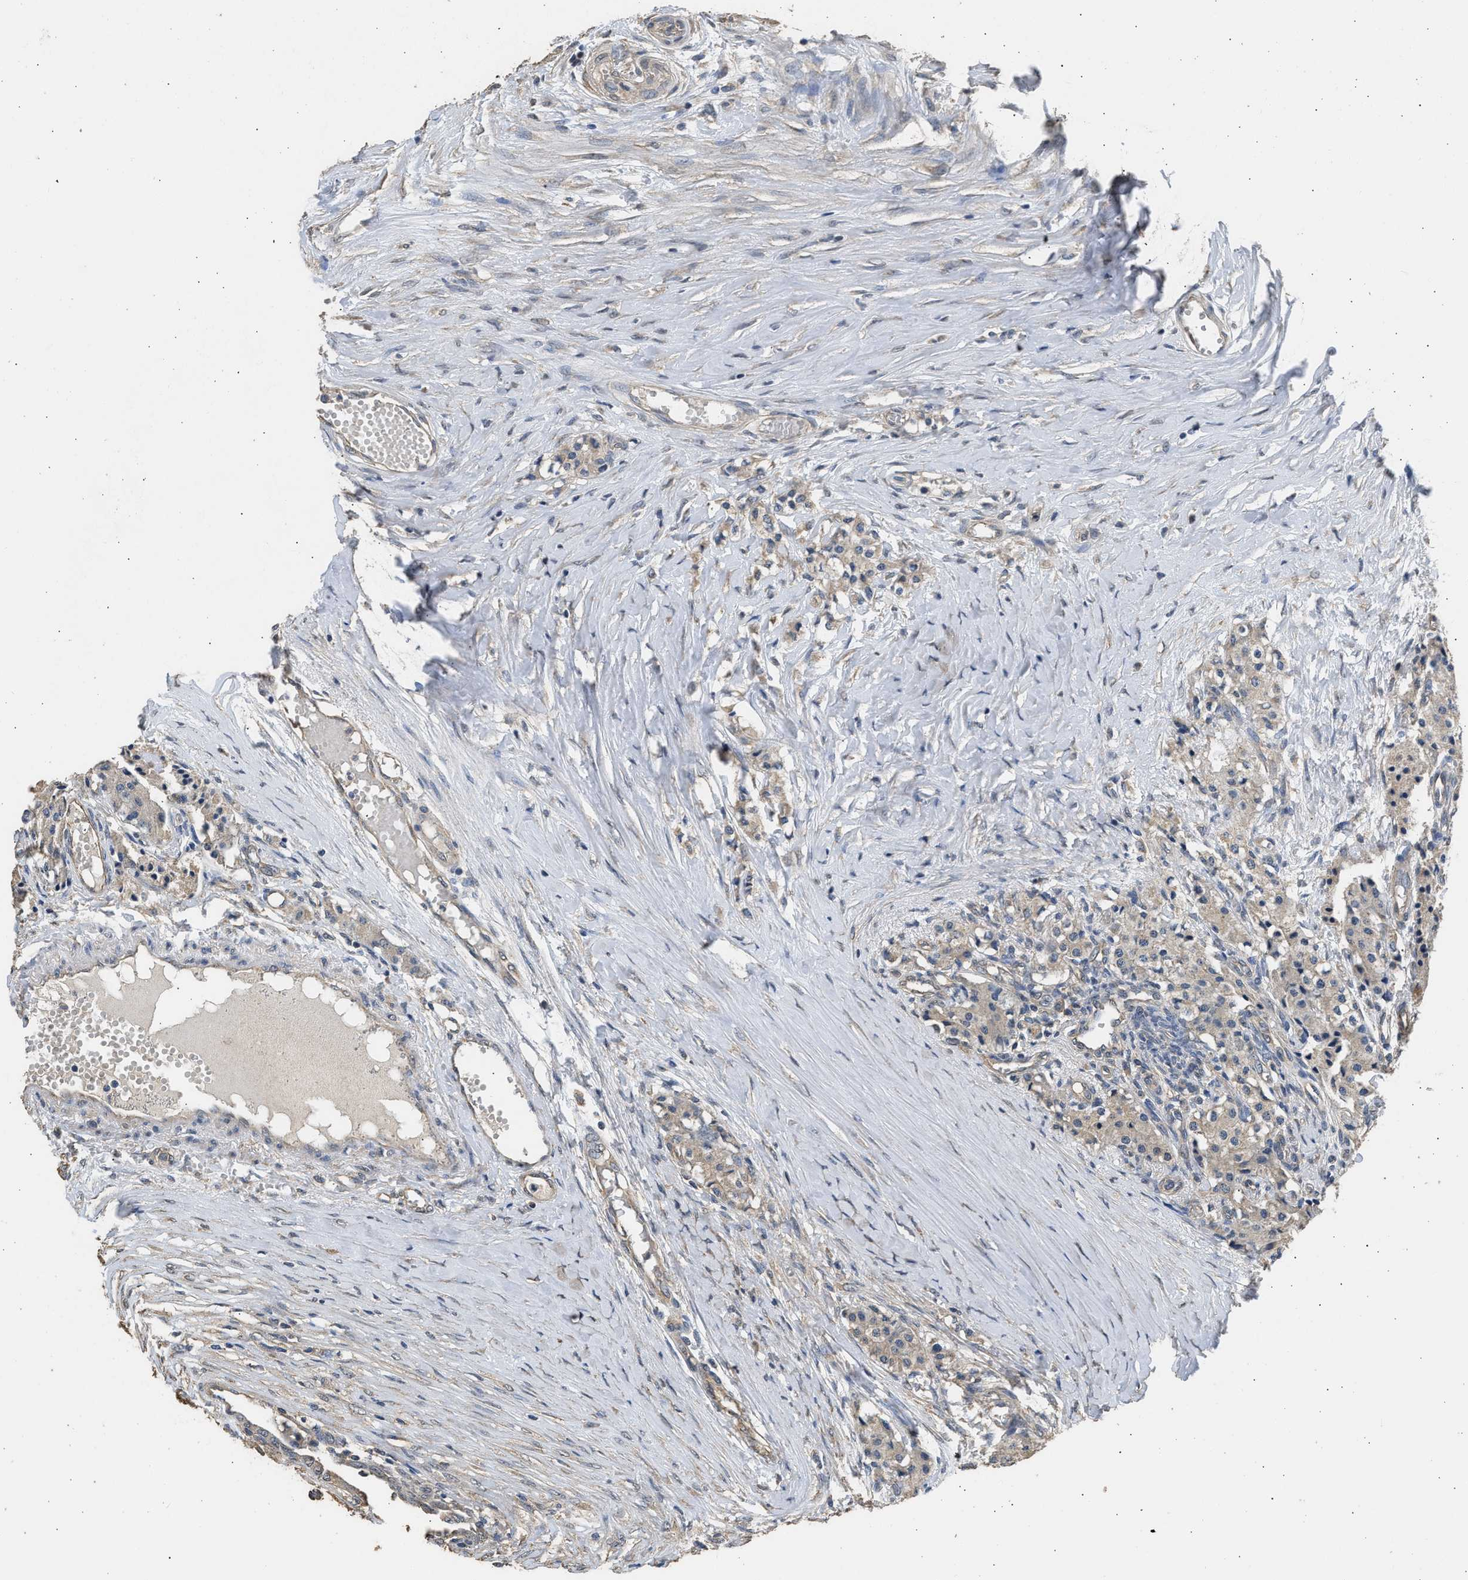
{"staining": {"intensity": "weak", "quantity": ">75%", "location": "cytoplasmic/membranous"}, "tissue": "carcinoid", "cell_type": "Tumor cells", "image_type": "cancer", "snomed": [{"axis": "morphology", "description": "Carcinoid, malignant, NOS"}, {"axis": "topography", "description": "Colon"}], "caption": "DAB (3,3'-diaminobenzidine) immunohistochemical staining of human carcinoid (malignant) displays weak cytoplasmic/membranous protein positivity in about >75% of tumor cells. (DAB (3,3'-diaminobenzidine) IHC with brightfield microscopy, high magnification).", "gene": "SPINT2", "patient": {"sex": "female", "age": 52}}